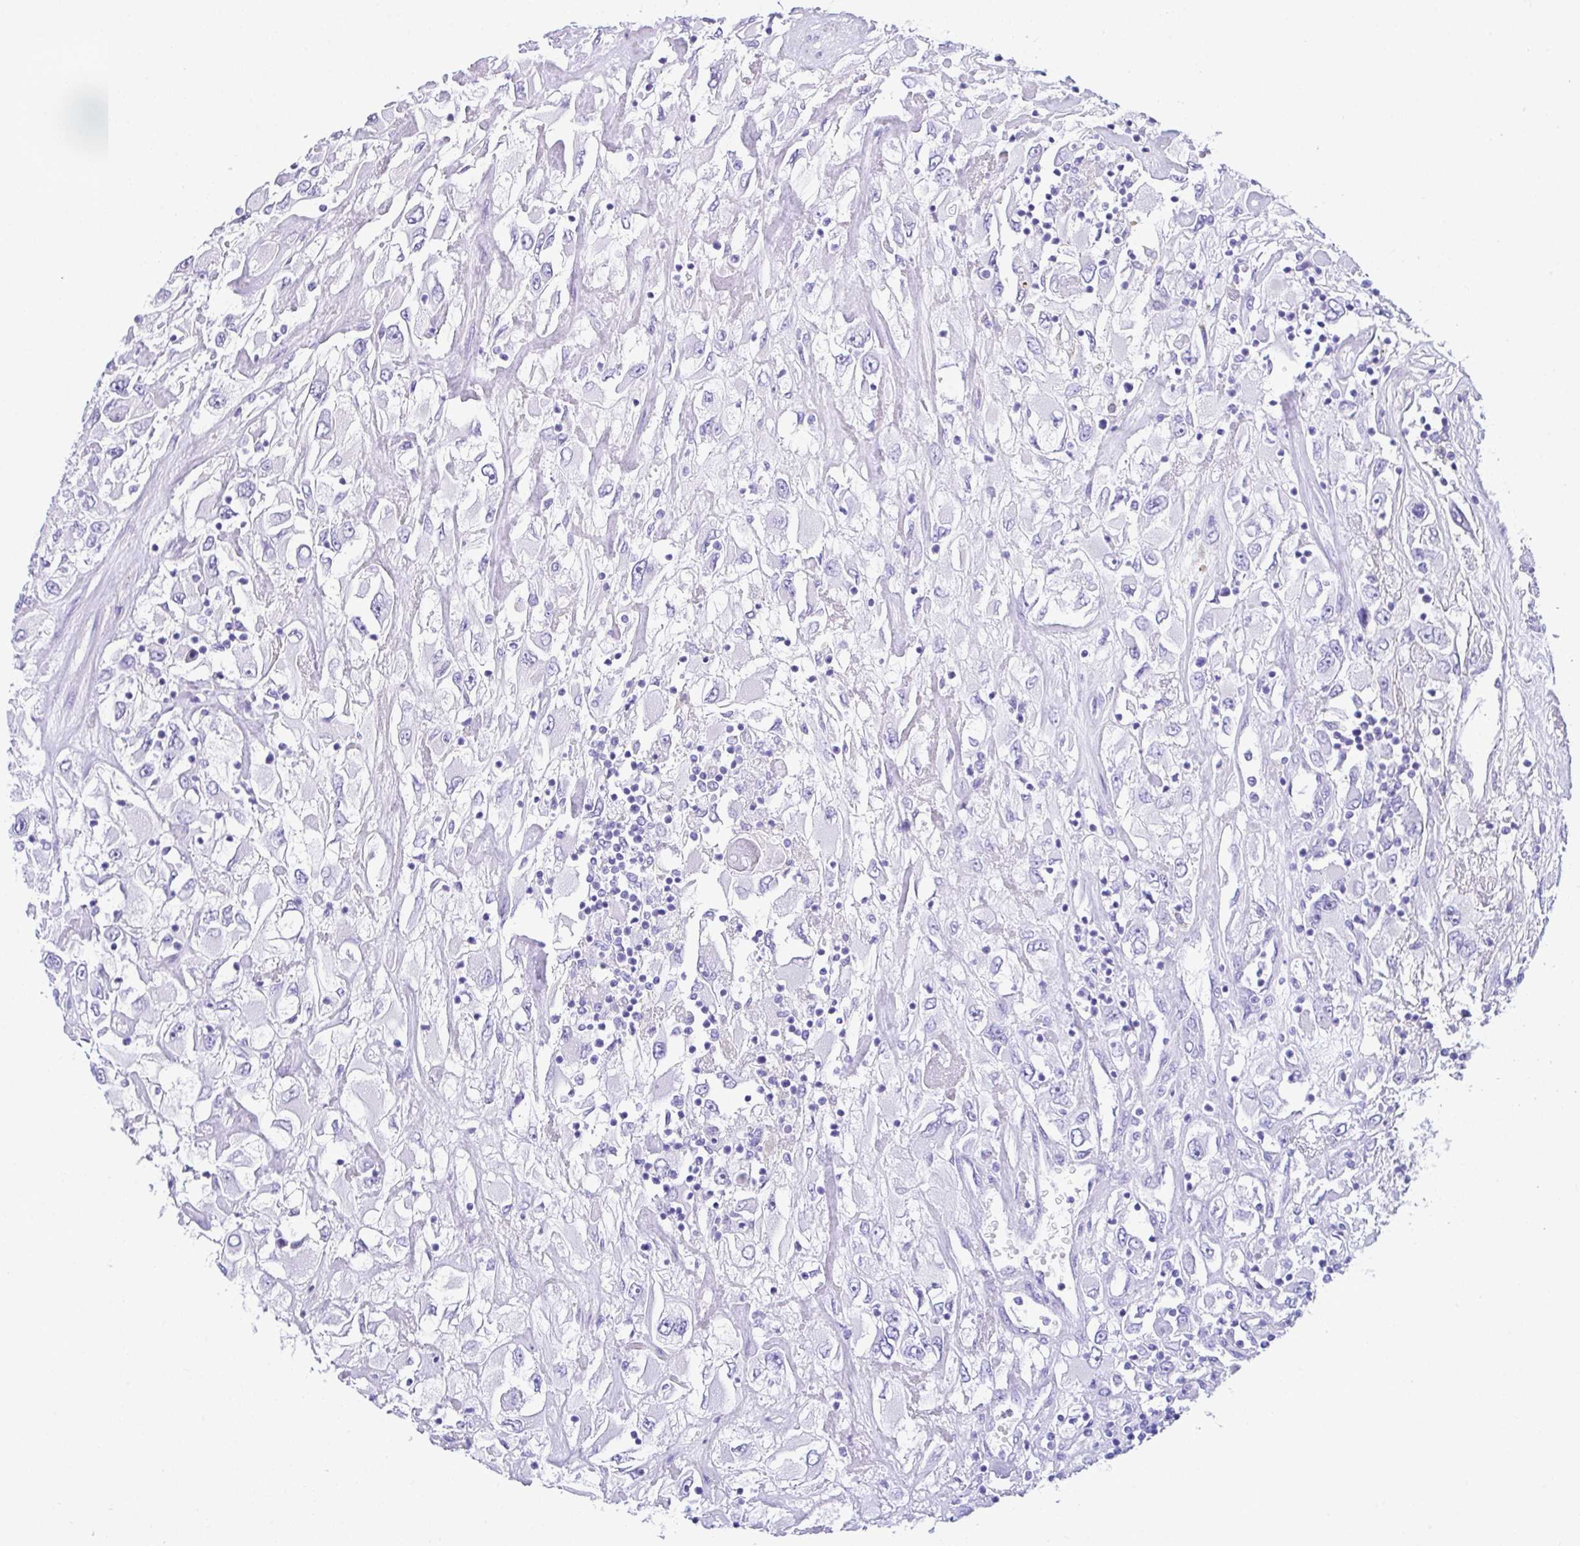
{"staining": {"intensity": "negative", "quantity": "none", "location": "none"}, "tissue": "renal cancer", "cell_type": "Tumor cells", "image_type": "cancer", "snomed": [{"axis": "morphology", "description": "Adenocarcinoma, NOS"}, {"axis": "topography", "description": "Kidney"}], "caption": "Protein analysis of adenocarcinoma (renal) reveals no significant positivity in tumor cells.", "gene": "BEST4", "patient": {"sex": "female", "age": 52}}